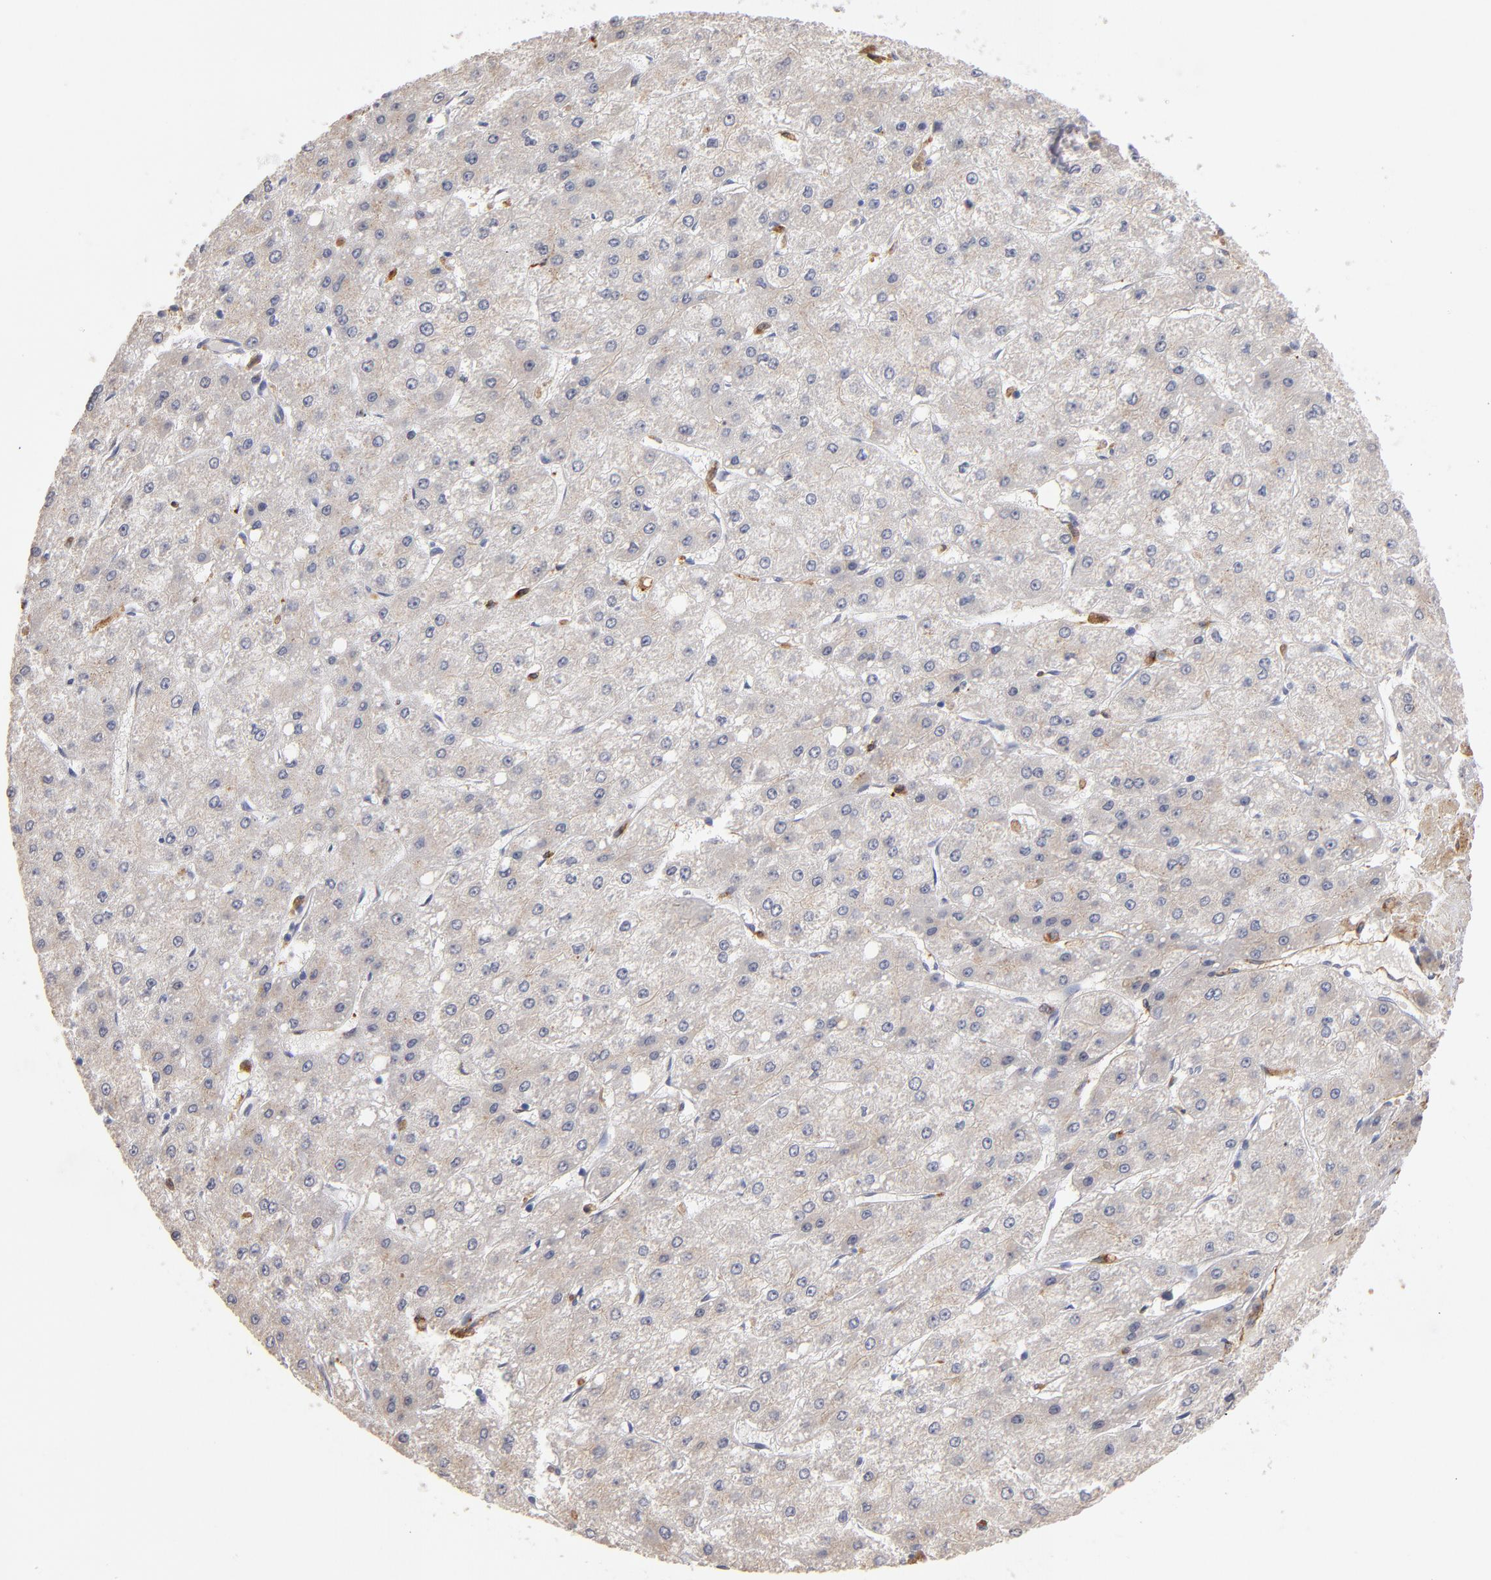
{"staining": {"intensity": "weak", "quantity": "25%-75%", "location": "cytoplasmic/membranous"}, "tissue": "liver cancer", "cell_type": "Tumor cells", "image_type": "cancer", "snomed": [{"axis": "morphology", "description": "Carcinoma, Hepatocellular, NOS"}, {"axis": "topography", "description": "Liver"}], "caption": "This image reveals hepatocellular carcinoma (liver) stained with immunohistochemistry (IHC) to label a protein in brown. The cytoplasmic/membranous of tumor cells show weak positivity for the protein. Nuclei are counter-stained blue.", "gene": "SELP", "patient": {"sex": "female", "age": 52}}